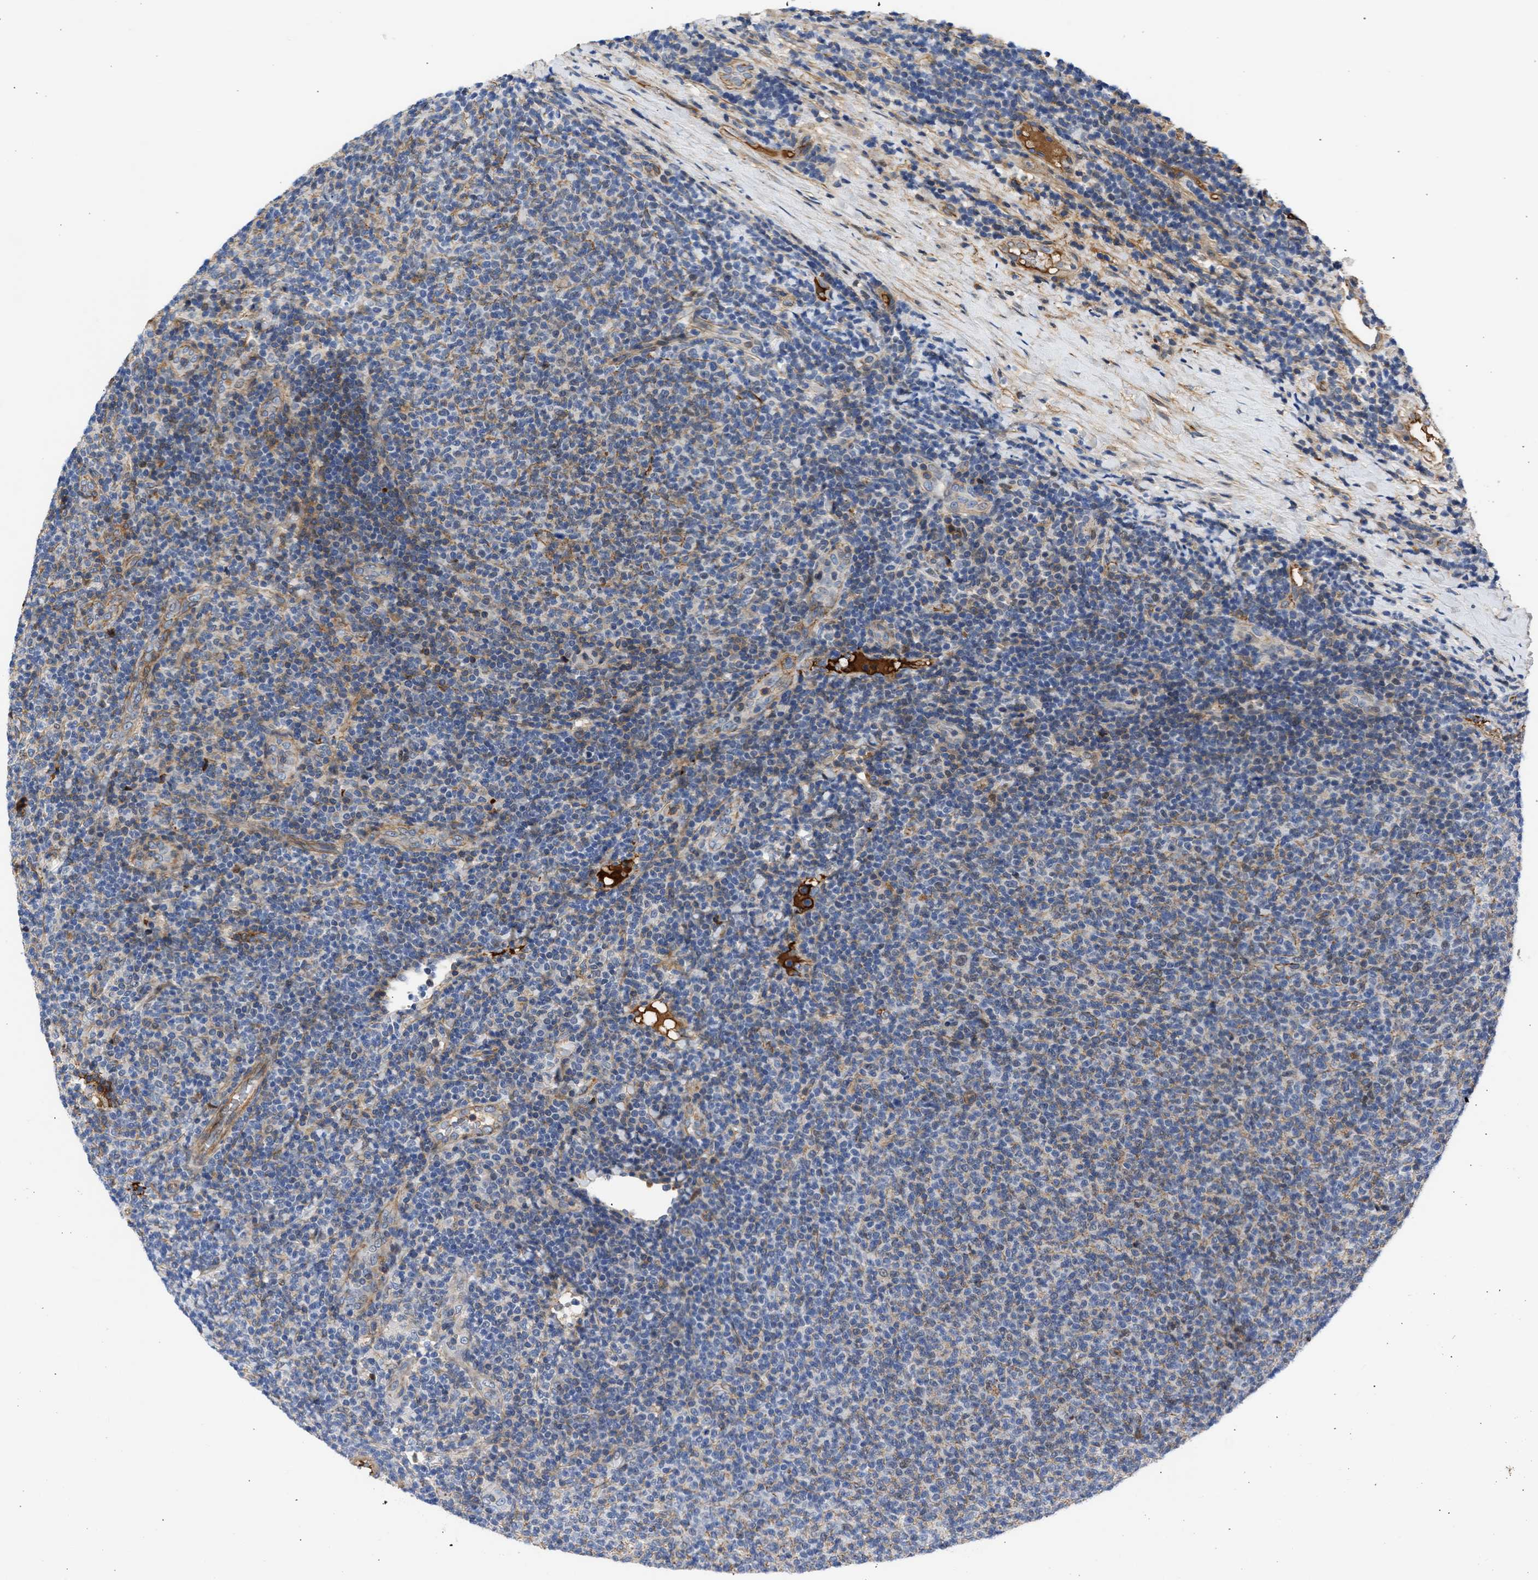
{"staining": {"intensity": "moderate", "quantity": "25%-75%", "location": "cytoplasmic/membranous"}, "tissue": "lymphoma", "cell_type": "Tumor cells", "image_type": "cancer", "snomed": [{"axis": "morphology", "description": "Malignant lymphoma, non-Hodgkin's type, Low grade"}, {"axis": "topography", "description": "Lymph node"}], "caption": "A brown stain labels moderate cytoplasmic/membranous positivity of a protein in malignant lymphoma, non-Hodgkin's type (low-grade) tumor cells.", "gene": "MAS1L", "patient": {"sex": "male", "age": 66}}